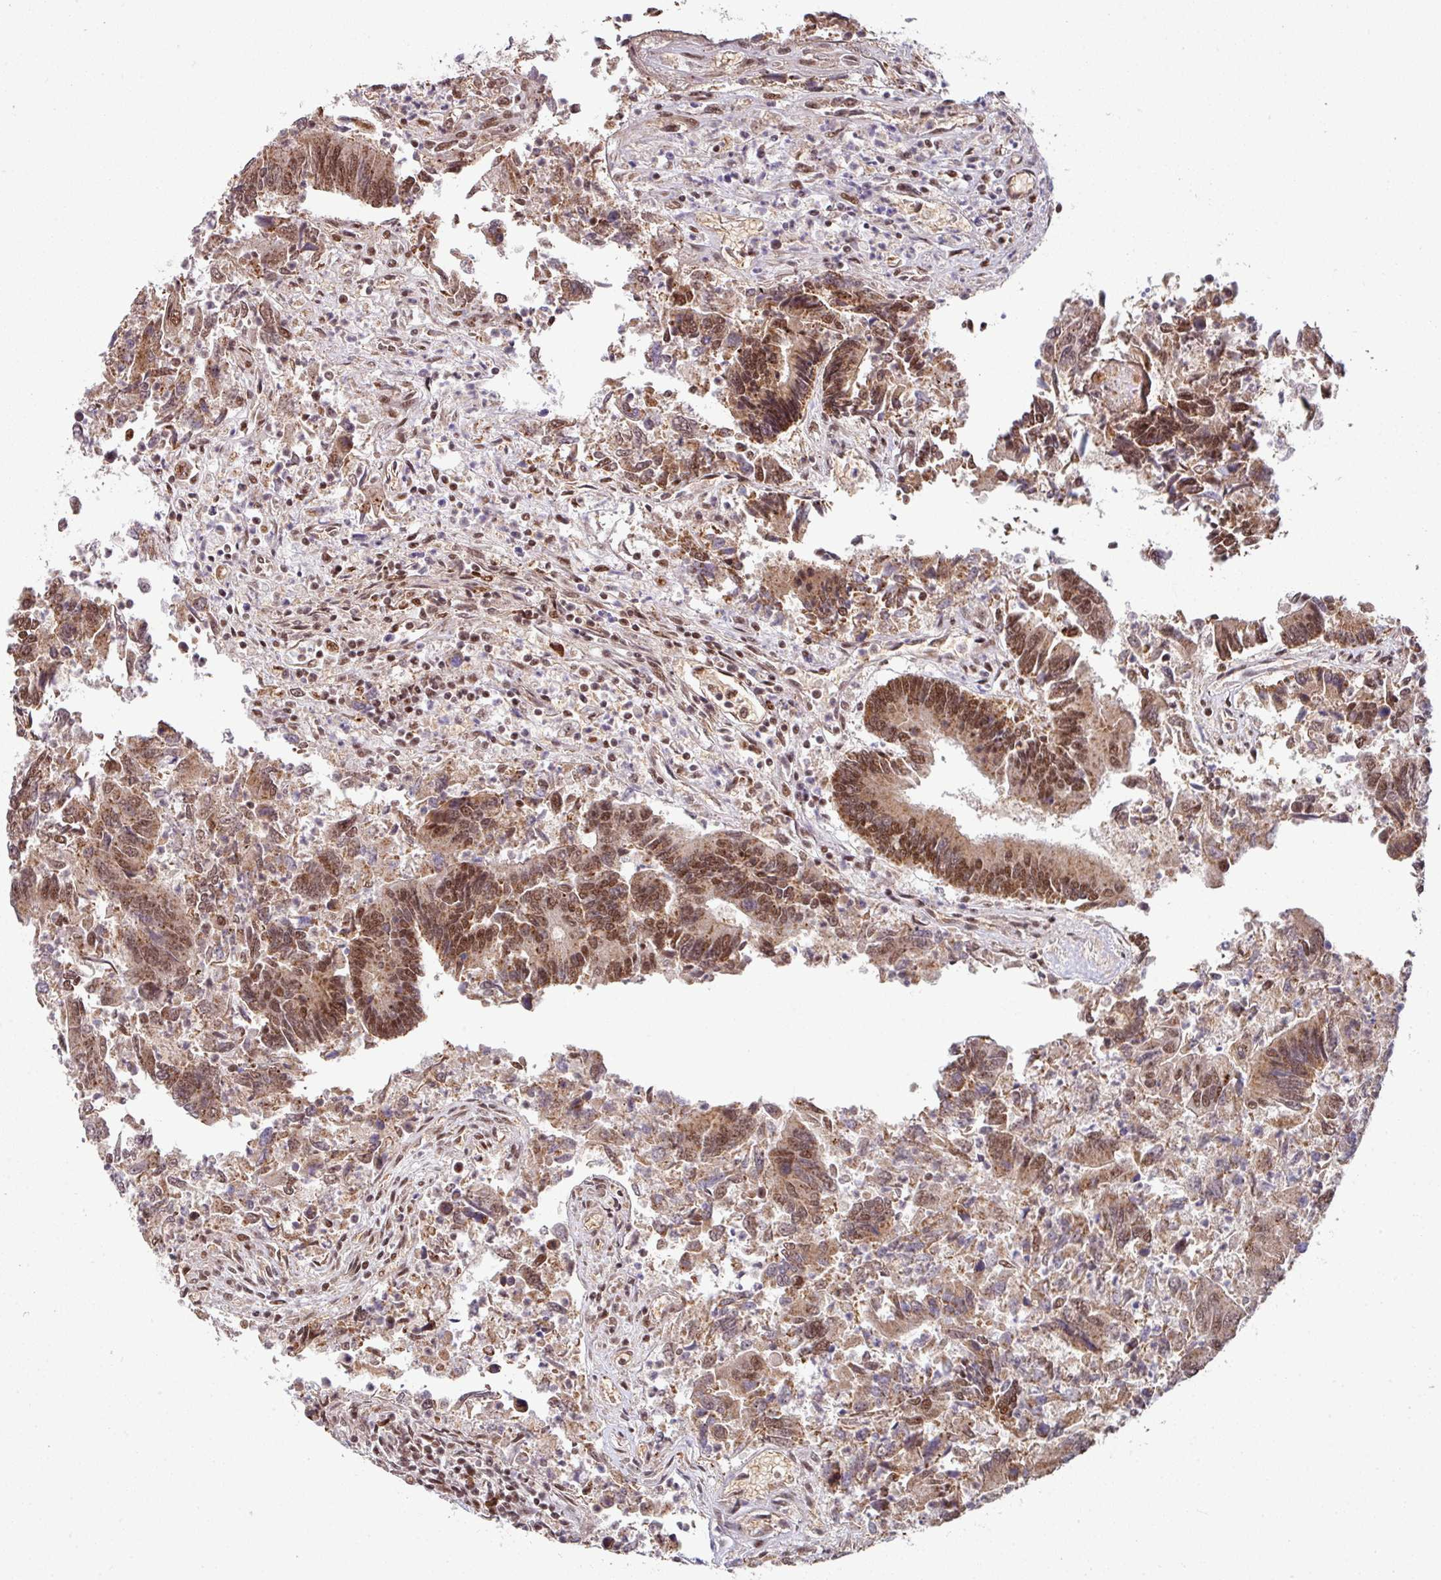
{"staining": {"intensity": "moderate", "quantity": ">75%", "location": "nuclear"}, "tissue": "colorectal cancer", "cell_type": "Tumor cells", "image_type": "cancer", "snomed": [{"axis": "morphology", "description": "Adenocarcinoma, NOS"}, {"axis": "topography", "description": "Colon"}], "caption": "This is an image of immunohistochemistry staining of adenocarcinoma (colorectal), which shows moderate positivity in the nuclear of tumor cells.", "gene": "PHF23", "patient": {"sex": "female", "age": 67}}